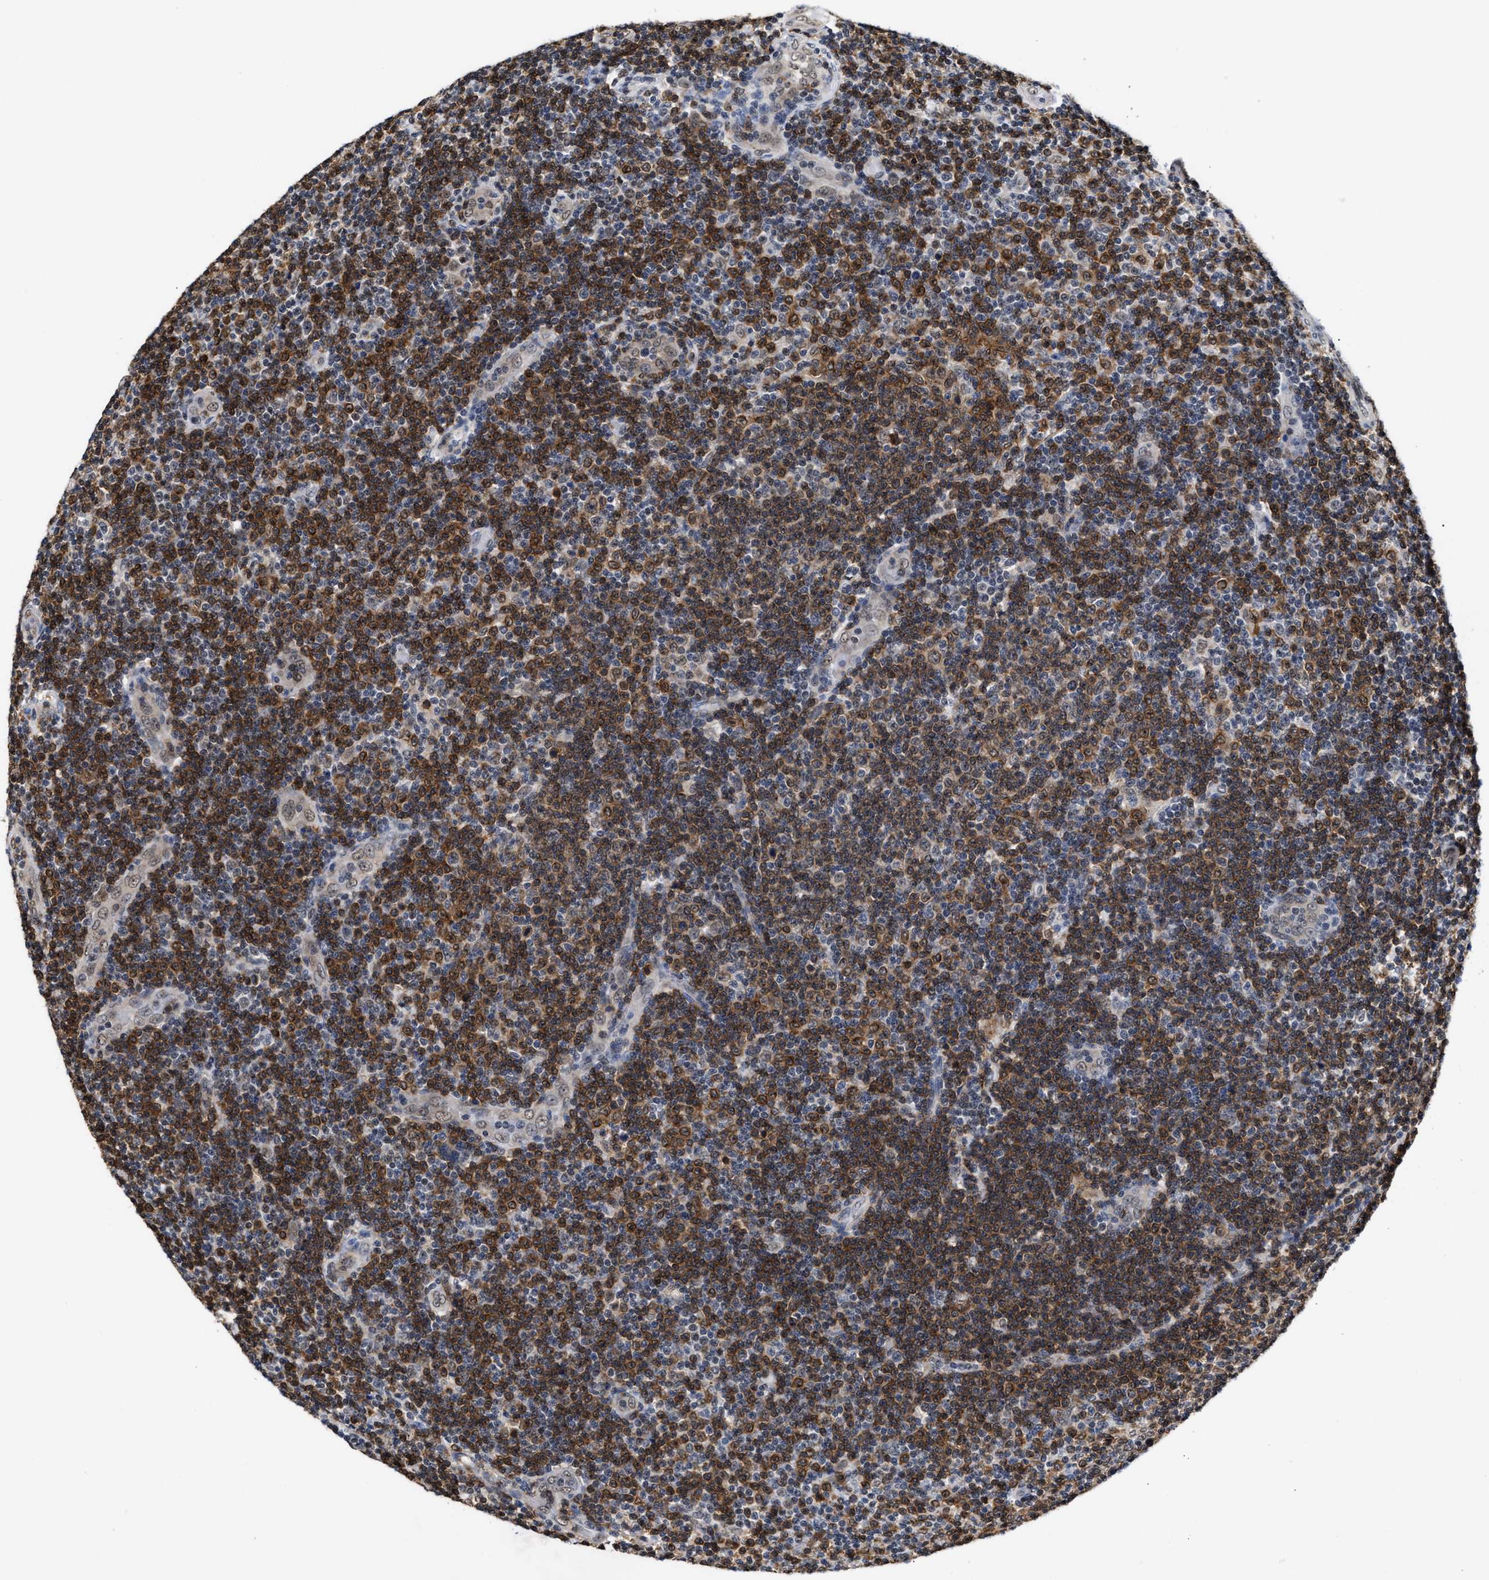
{"staining": {"intensity": "moderate", "quantity": "25%-75%", "location": "cytoplasmic/membranous"}, "tissue": "lymphoma", "cell_type": "Tumor cells", "image_type": "cancer", "snomed": [{"axis": "morphology", "description": "Malignant lymphoma, non-Hodgkin's type, Low grade"}, {"axis": "topography", "description": "Lymph node"}], "caption": "The immunohistochemical stain highlights moderate cytoplasmic/membranous expression in tumor cells of malignant lymphoma, non-Hodgkin's type (low-grade) tissue.", "gene": "CLIP2", "patient": {"sex": "male", "age": 83}}